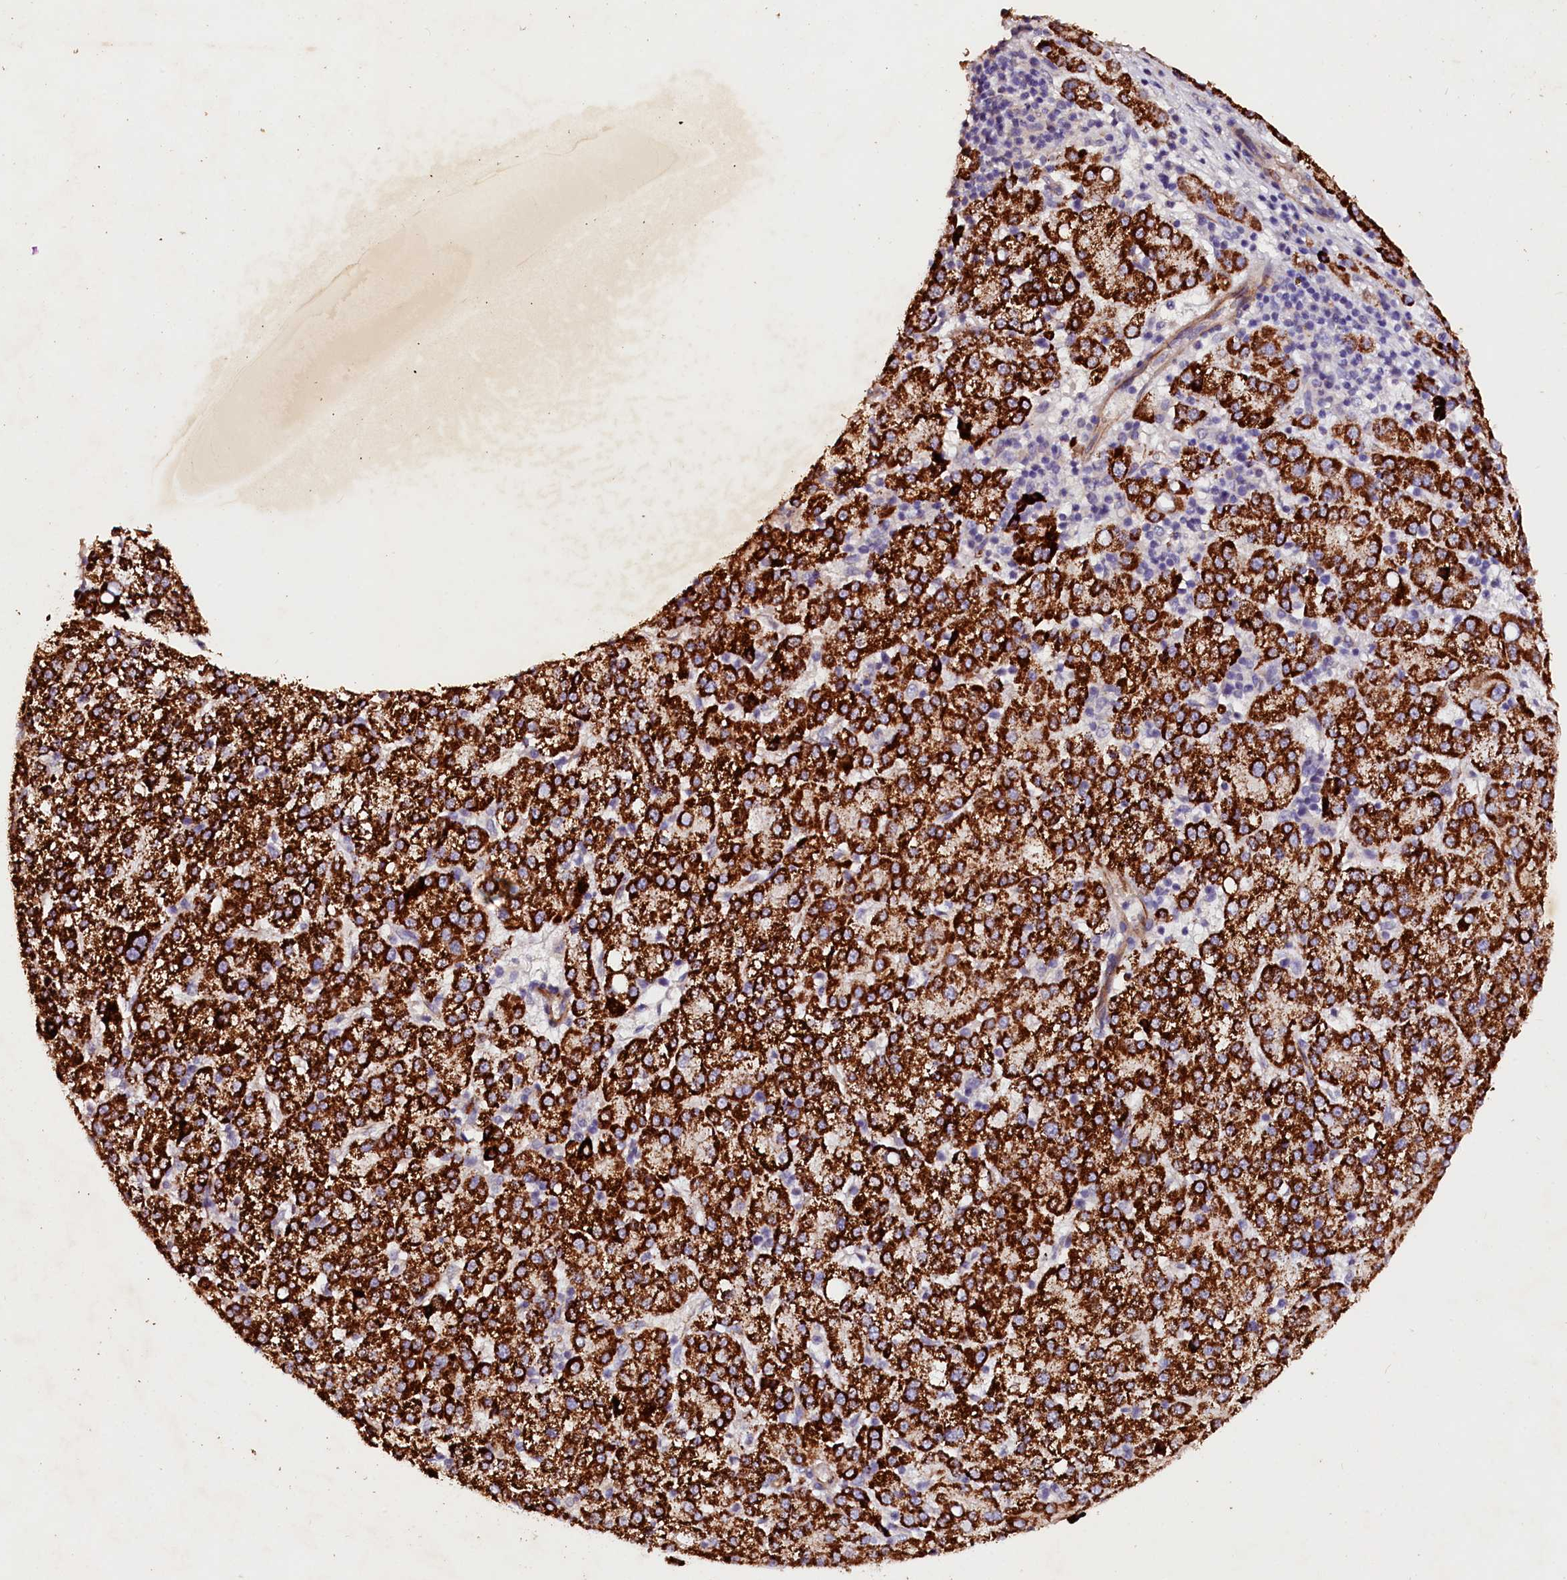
{"staining": {"intensity": "strong", "quantity": ">75%", "location": "cytoplasmic/membranous"}, "tissue": "liver cancer", "cell_type": "Tumor cells", "image_type": "cancer", "snomed": [{"axis": "morphology", "description": "Carcinoma, Hepatocellular, NOS"}, {"axis": "topography", "description": "Liver"}], "caption": "This is a photomicrograph of immunohistochemistry staining of liver cancer, which shows strong positivity in the cytoplasmic/membranous of tumor cells.", "gene": "VPS36", "patient": {"sex": "female", "age": 58}}